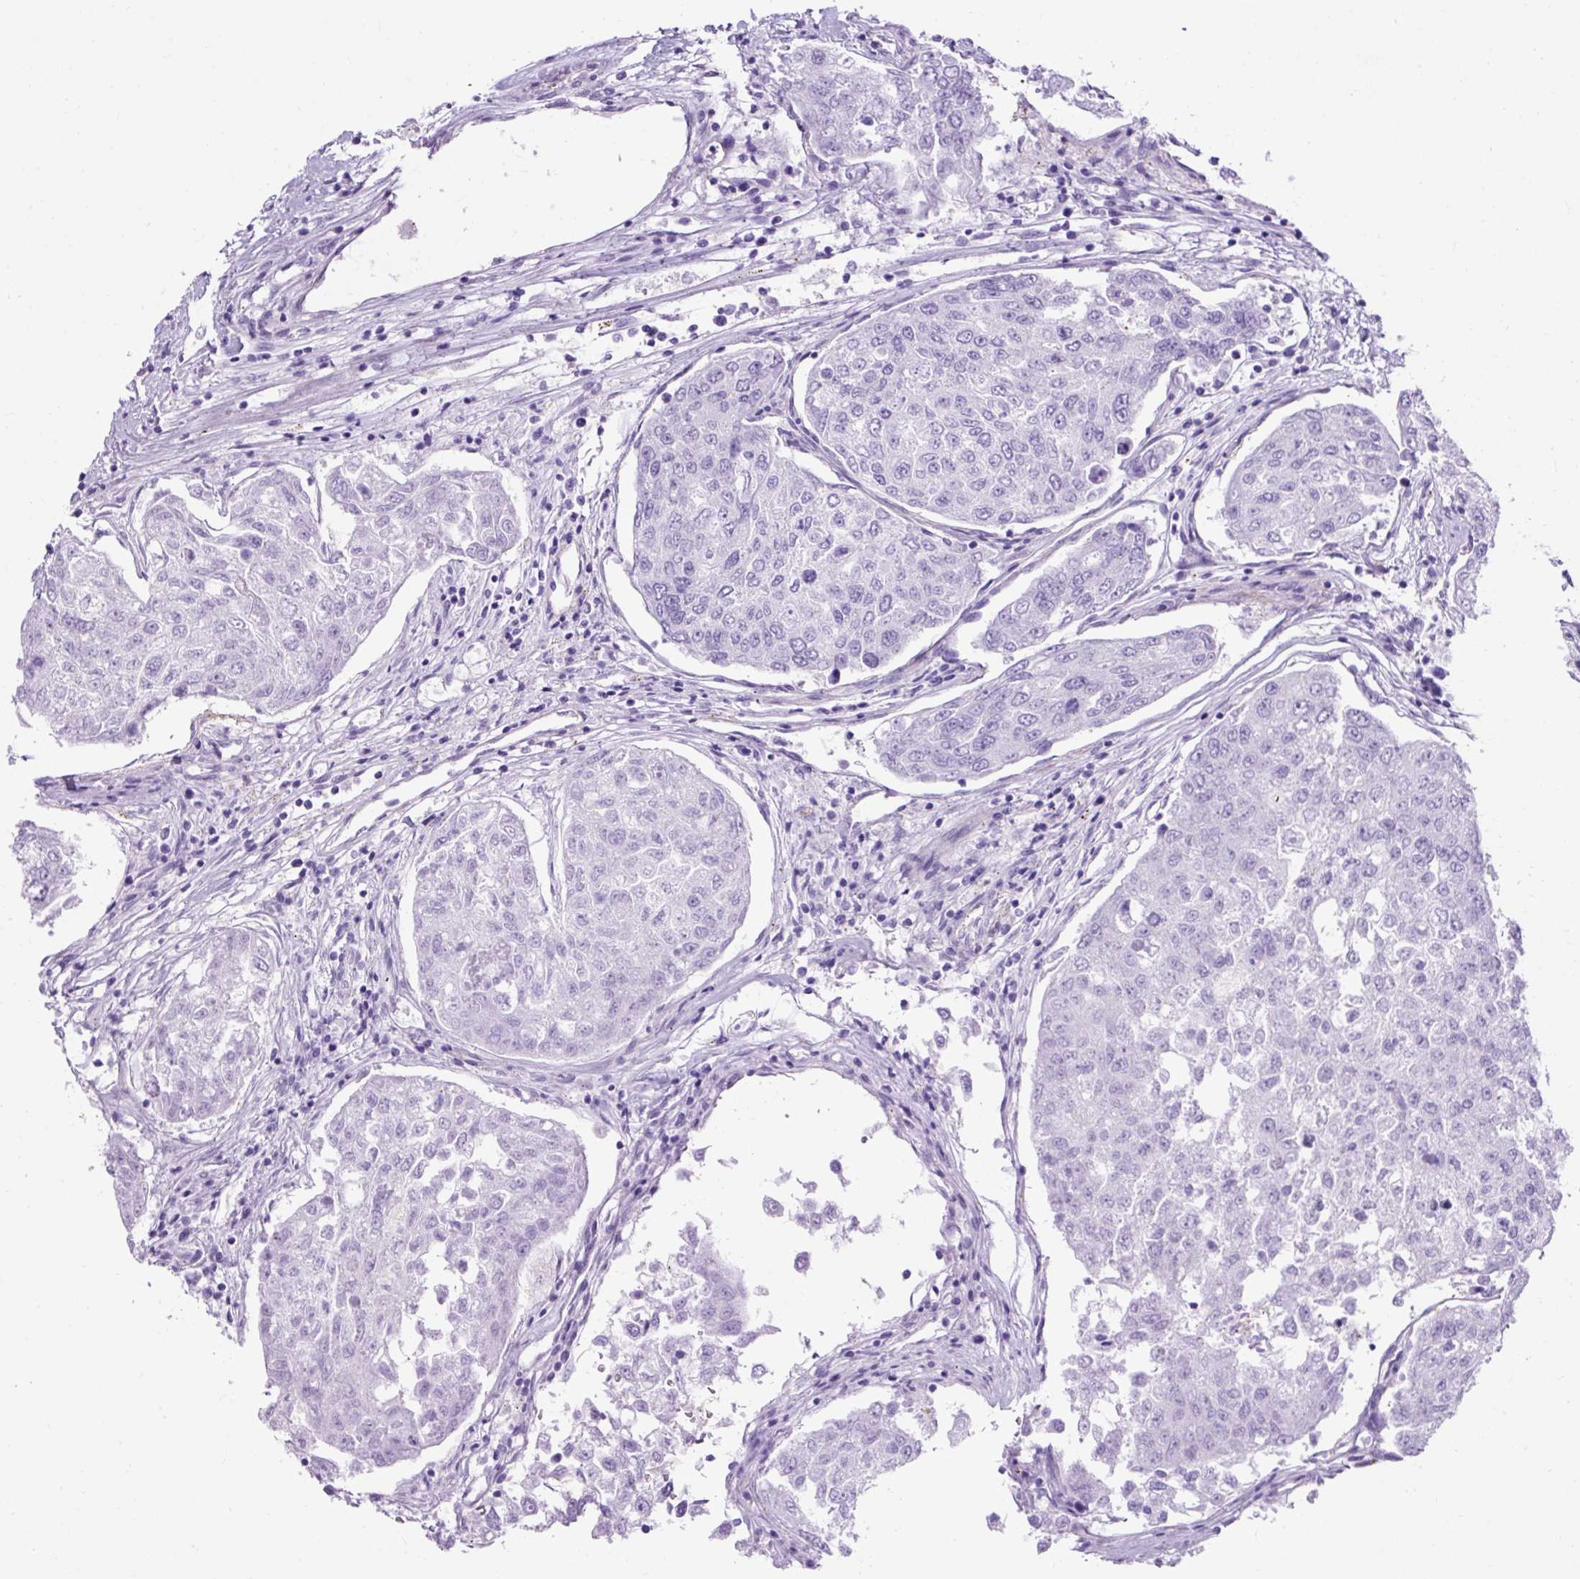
{"staining": {"intensity": "negative", "quantity": "none", "location": "none"}, "tissue": "urothelial cancer", "cell_type": "Tumor cells", "image_type": "cancer", "snomed": [{"axis": "morphology", "description": "Urothelial carcinoma, High grade"}, {"axis": "topography", "description": "Lymph node"}, {"axis": "topography", "description": "Urinary bladder"}], "caption": "There is no significant staining in tumor cells of urothelial carcinoma (high-grade).", "gene": "KRT12", "patient": {"sex": "male", "age": 51}}